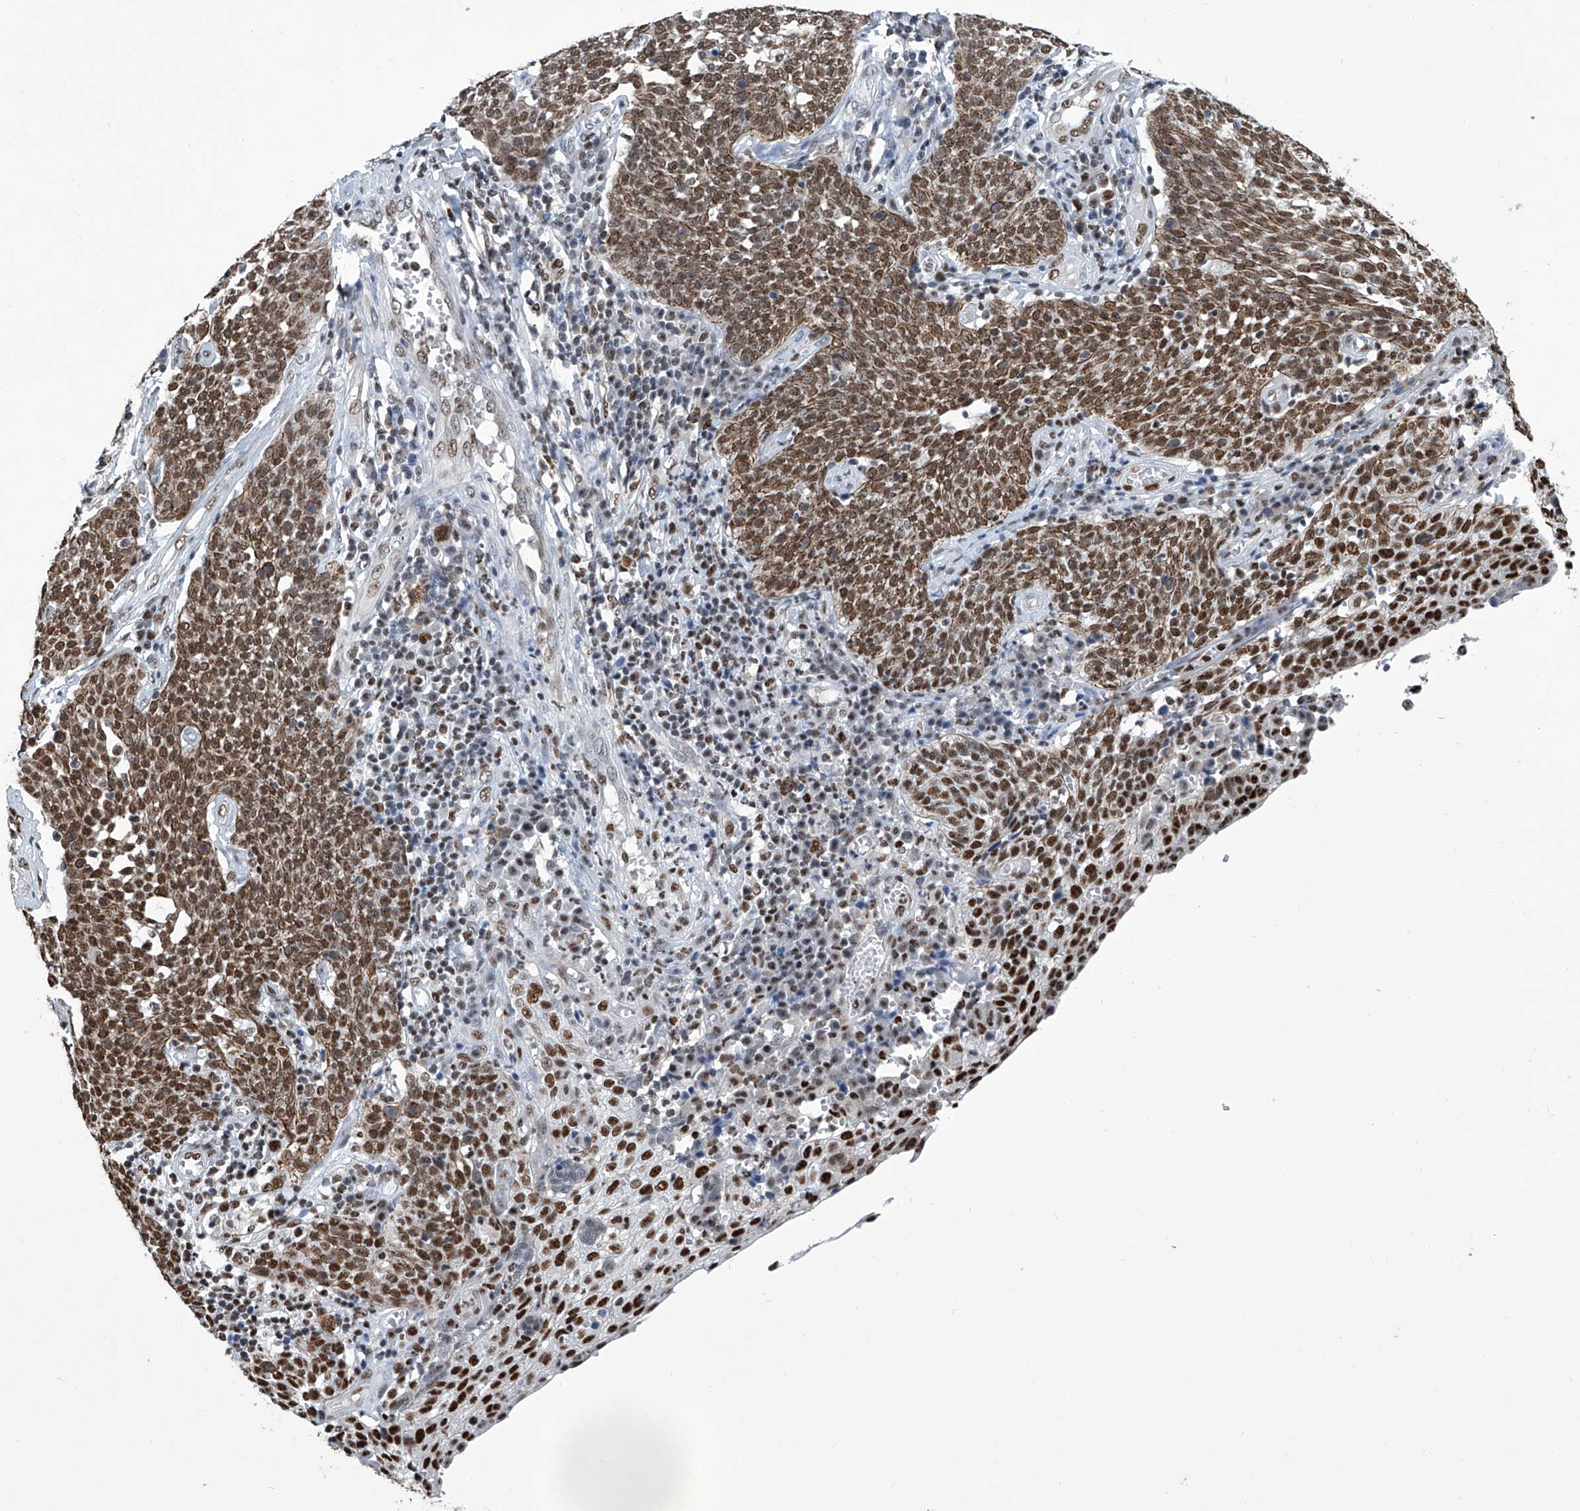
{"staining": {"intensity": "strong", "quantity": ">75%", "location": "cytoplasmic/membranous,nuclear"}, "tissue": "cervical cancer", "cell_type": "Tumor cells", "image_type": "cancer", "snomed": [{"axis": "morphology", "description": "Squamous cell carcinoma, NOS"}, {"axis": "topography", "description": "Cervix"}], "caption": "This is a micrograph of immunohistochemistry (IHC) staining of cervical cancer (squamous cell carcinoma), which shows strong positivity in the cytoplasmic/membranous and nuclear of tumor cells.", "gene": "SREBF2", "patient": {"sex": "female", "age": 34}}